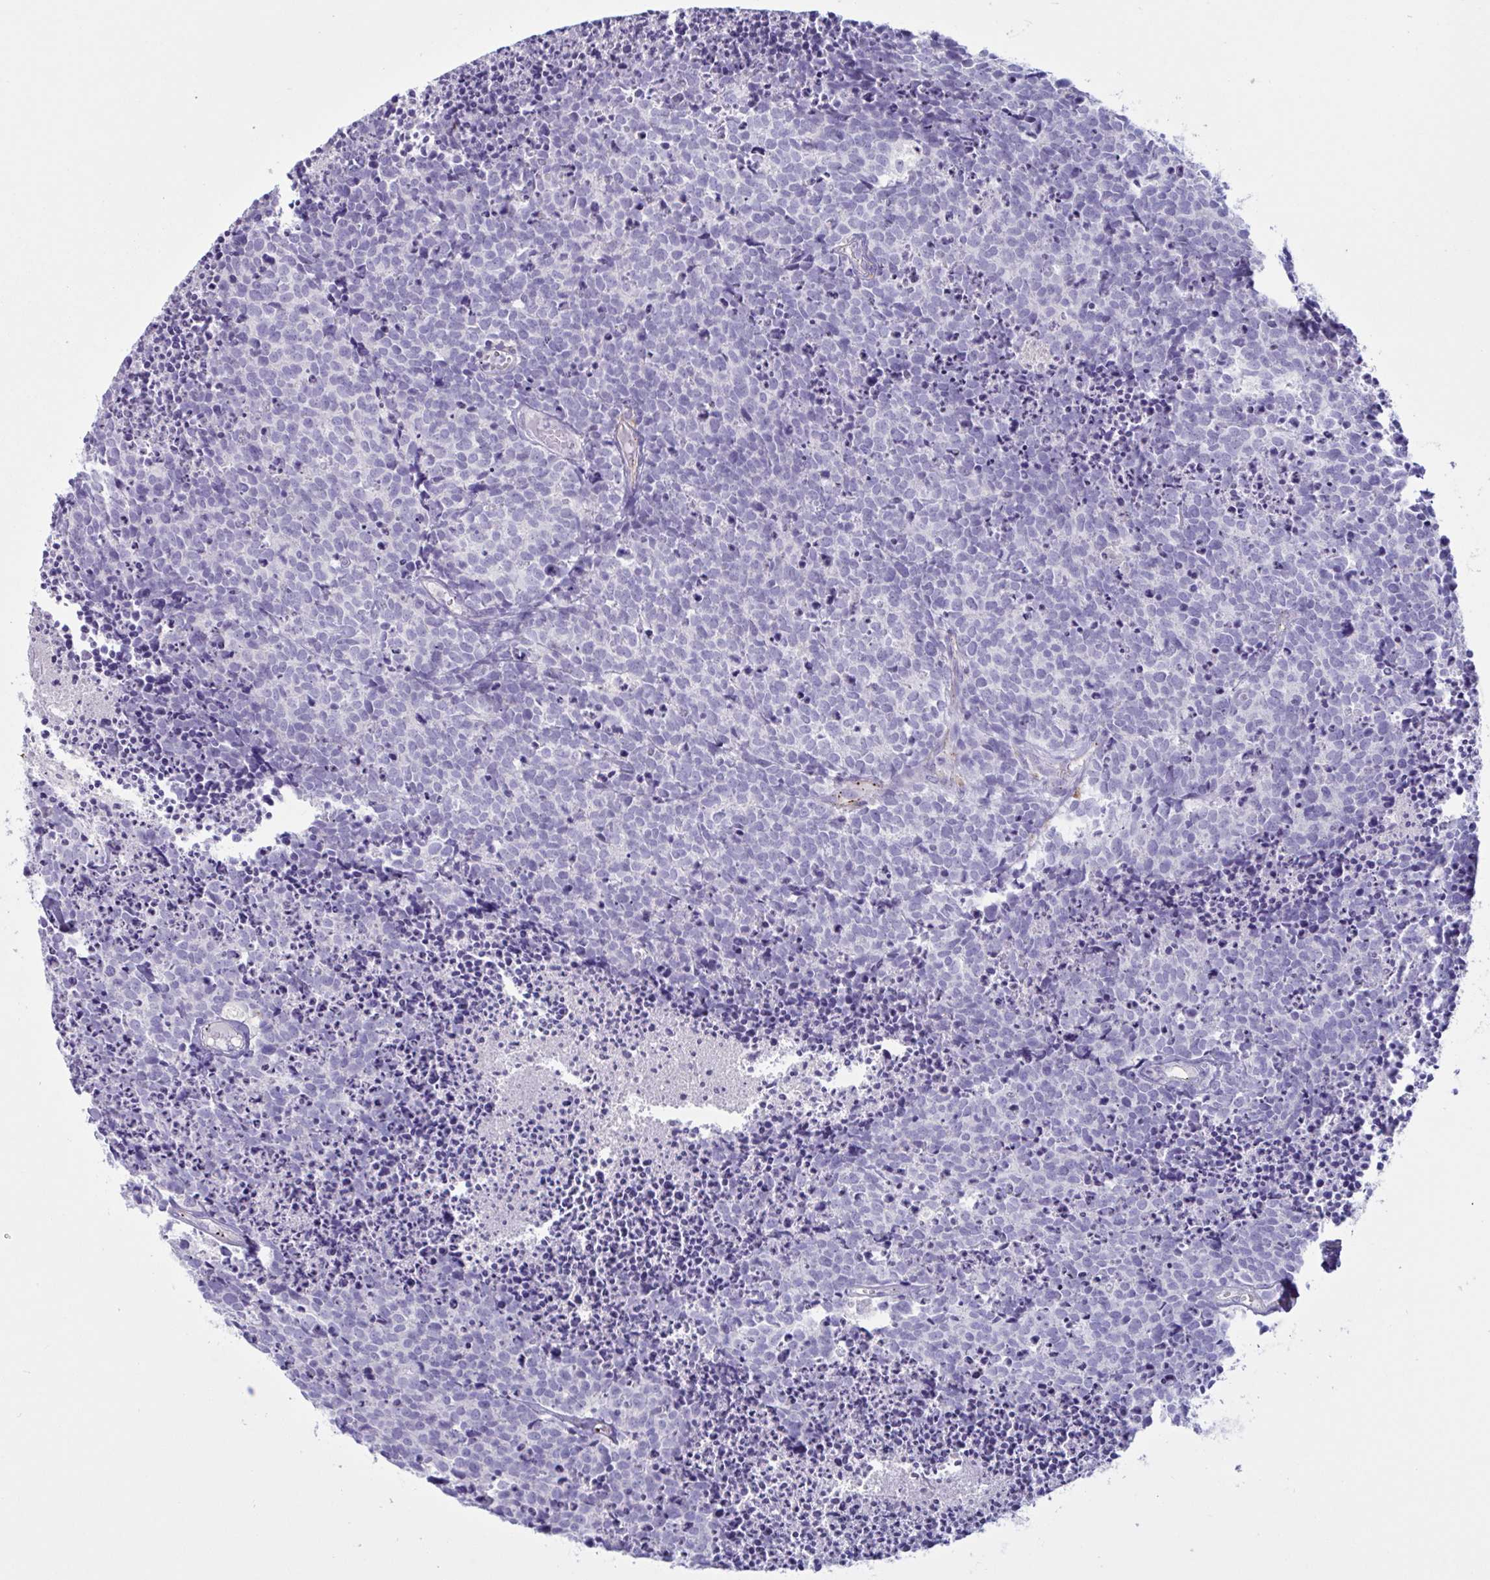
{"staining": {"intensity": "negative", "quantity": "none", "location": "none"}, "tissue": "carcinoid", "cell_type": "Tumor cells", "image_type": "cancer", "snomed": [{"axis": "morphology", "description": "Carcinoid, malignant, NOS"}, {"axis": "topography", "description": "Skin"}], "caption": "The micrograph demonstrates no significant staining in tumor cells of carcinoid. (DAB (3,3'-diaminobenzidine) IHC visualized using brightfield microscopy, high magnification).", "gene": "XCL1", "patient": {"sex": "female", "age": 79}}